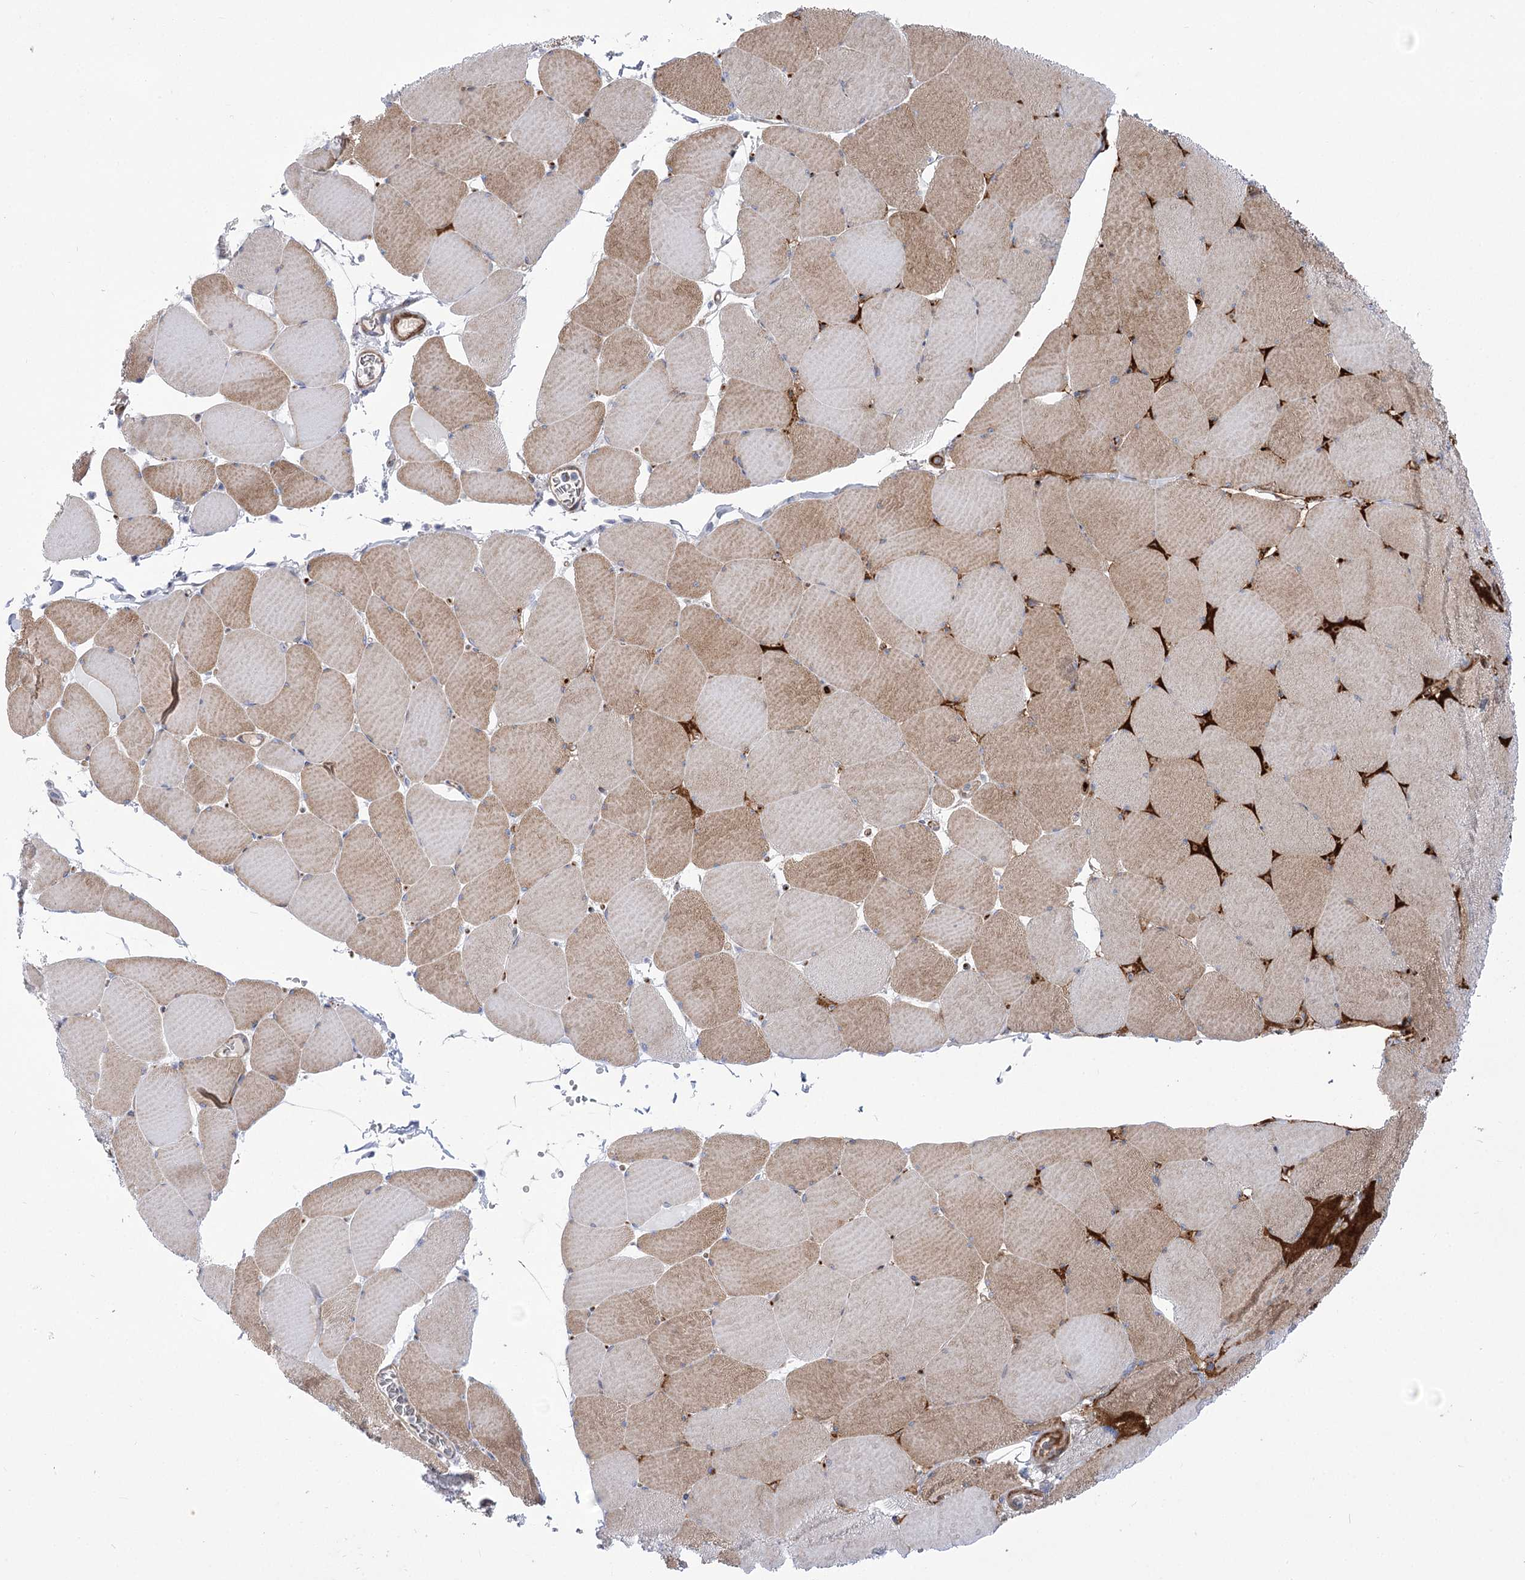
{"staining": {"intensity": "strong", "quantity": "<25%", "location": "cytoplasmic/membranous"}, "tissue": "skeletal muscle", "cell_type": "Myocytes", "image_type": "normal", "snomed": [{"axis": "morphology", "description": "Normal tissue, NOS"}, {"axis": "topography", "description": "Skeletal muscle"}, {"axis": "topography", "description": "Head-Neck"}], "caption": "Brown immunohistochemical staining in benign skeletal muscle demonstrates strong cytoplasmic/membranous staining in about <25% of myocytes.", "gene": "ANKRD23", "patient": {"sex": "male", "age": 66}}